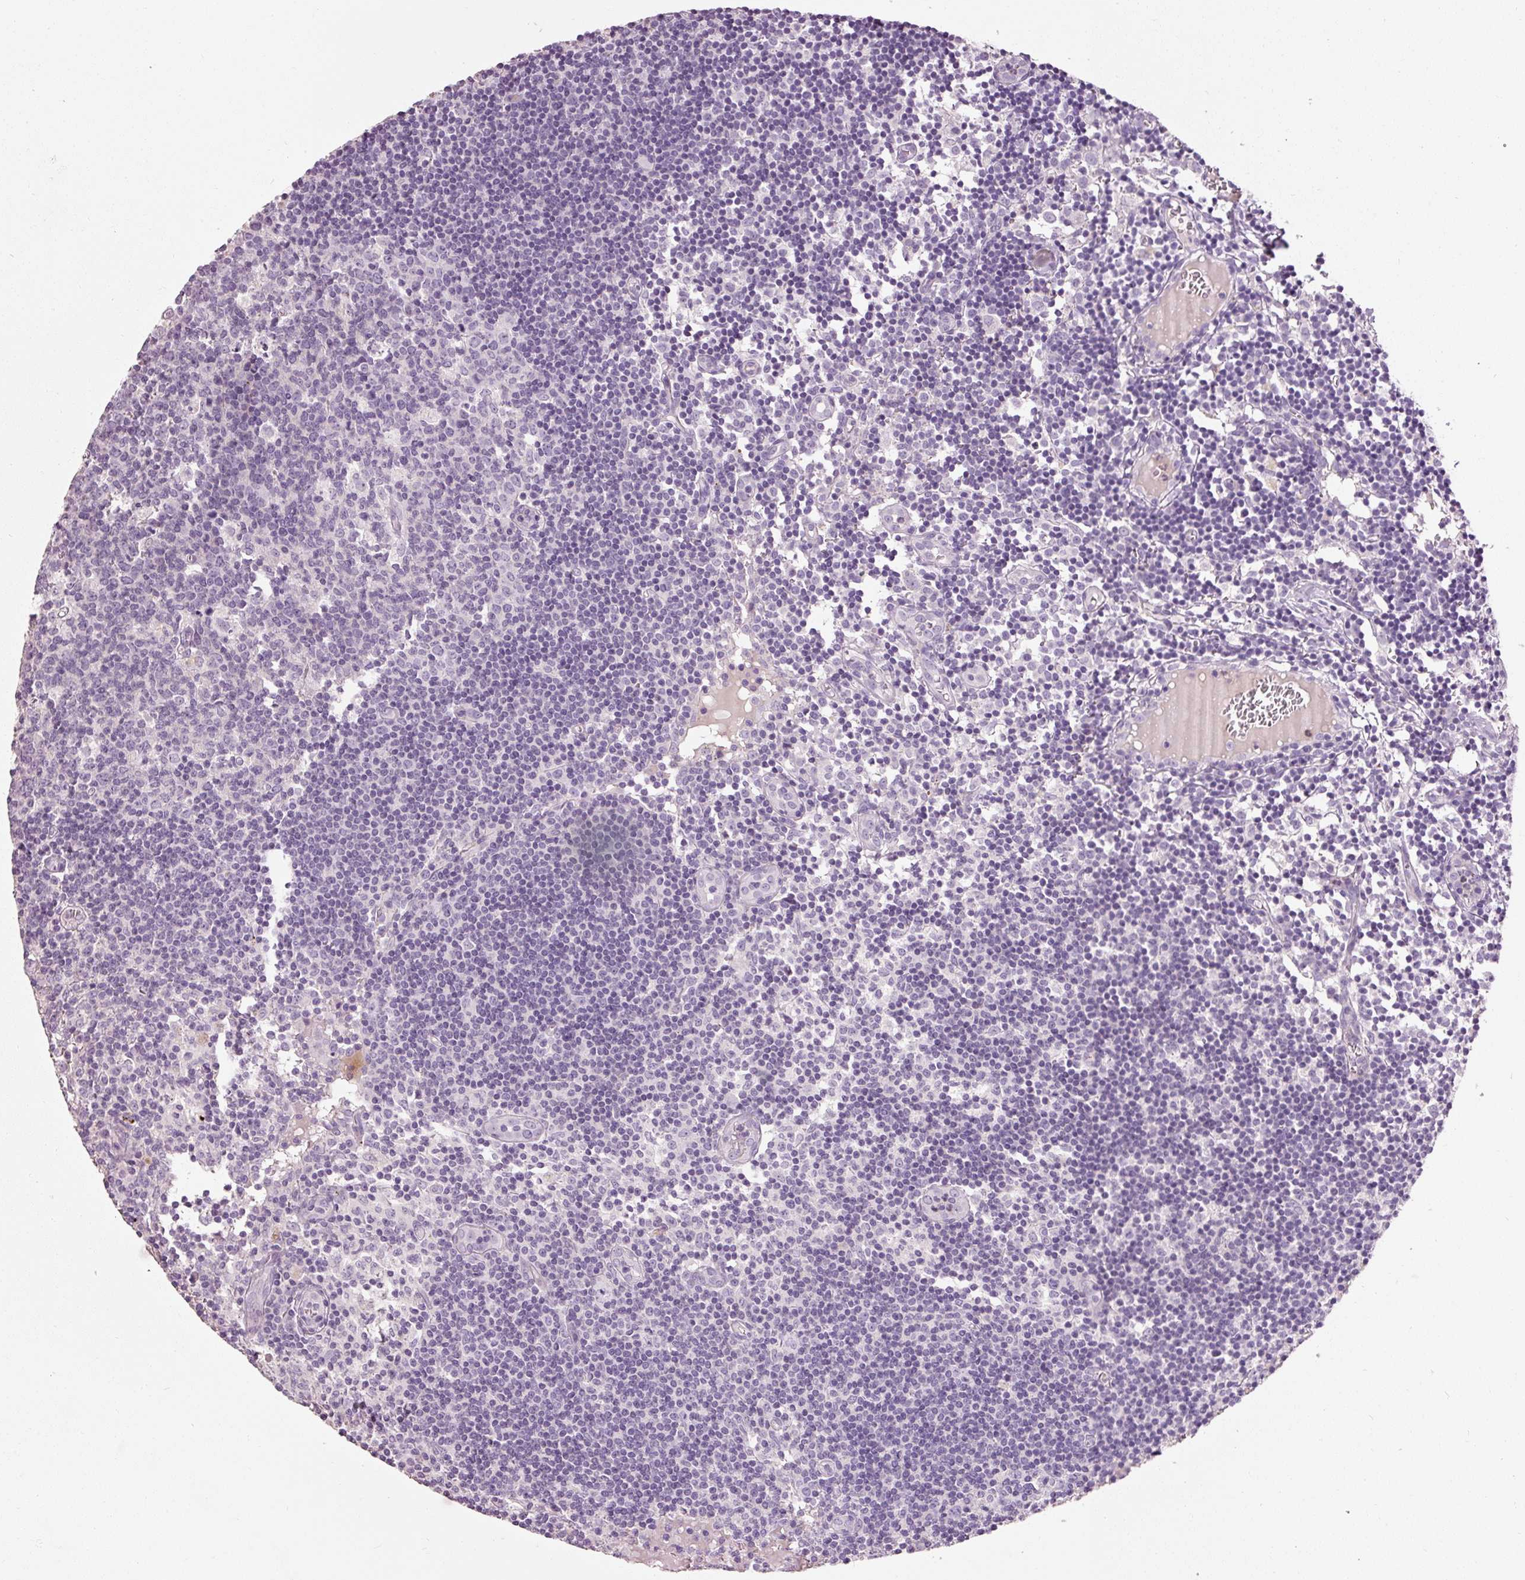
{"staining": {"intensity": "negative", "quantity": "none", "location": "none"}, "tissue": "lymph node", "cell_type": "Germinal center cells", "image_type": "normal", "snomed": [{"axis": "morphology", "description": "Normal tissue, NOS"}, {"axis": "topography", "description": "Lymph node"}], "caption": "Micrograph shows no significant protein expression in germinal center cells of unremarkable lymph node.", "gene": "MUC5AC", "patient": {"sex": "female", "age": 45}}